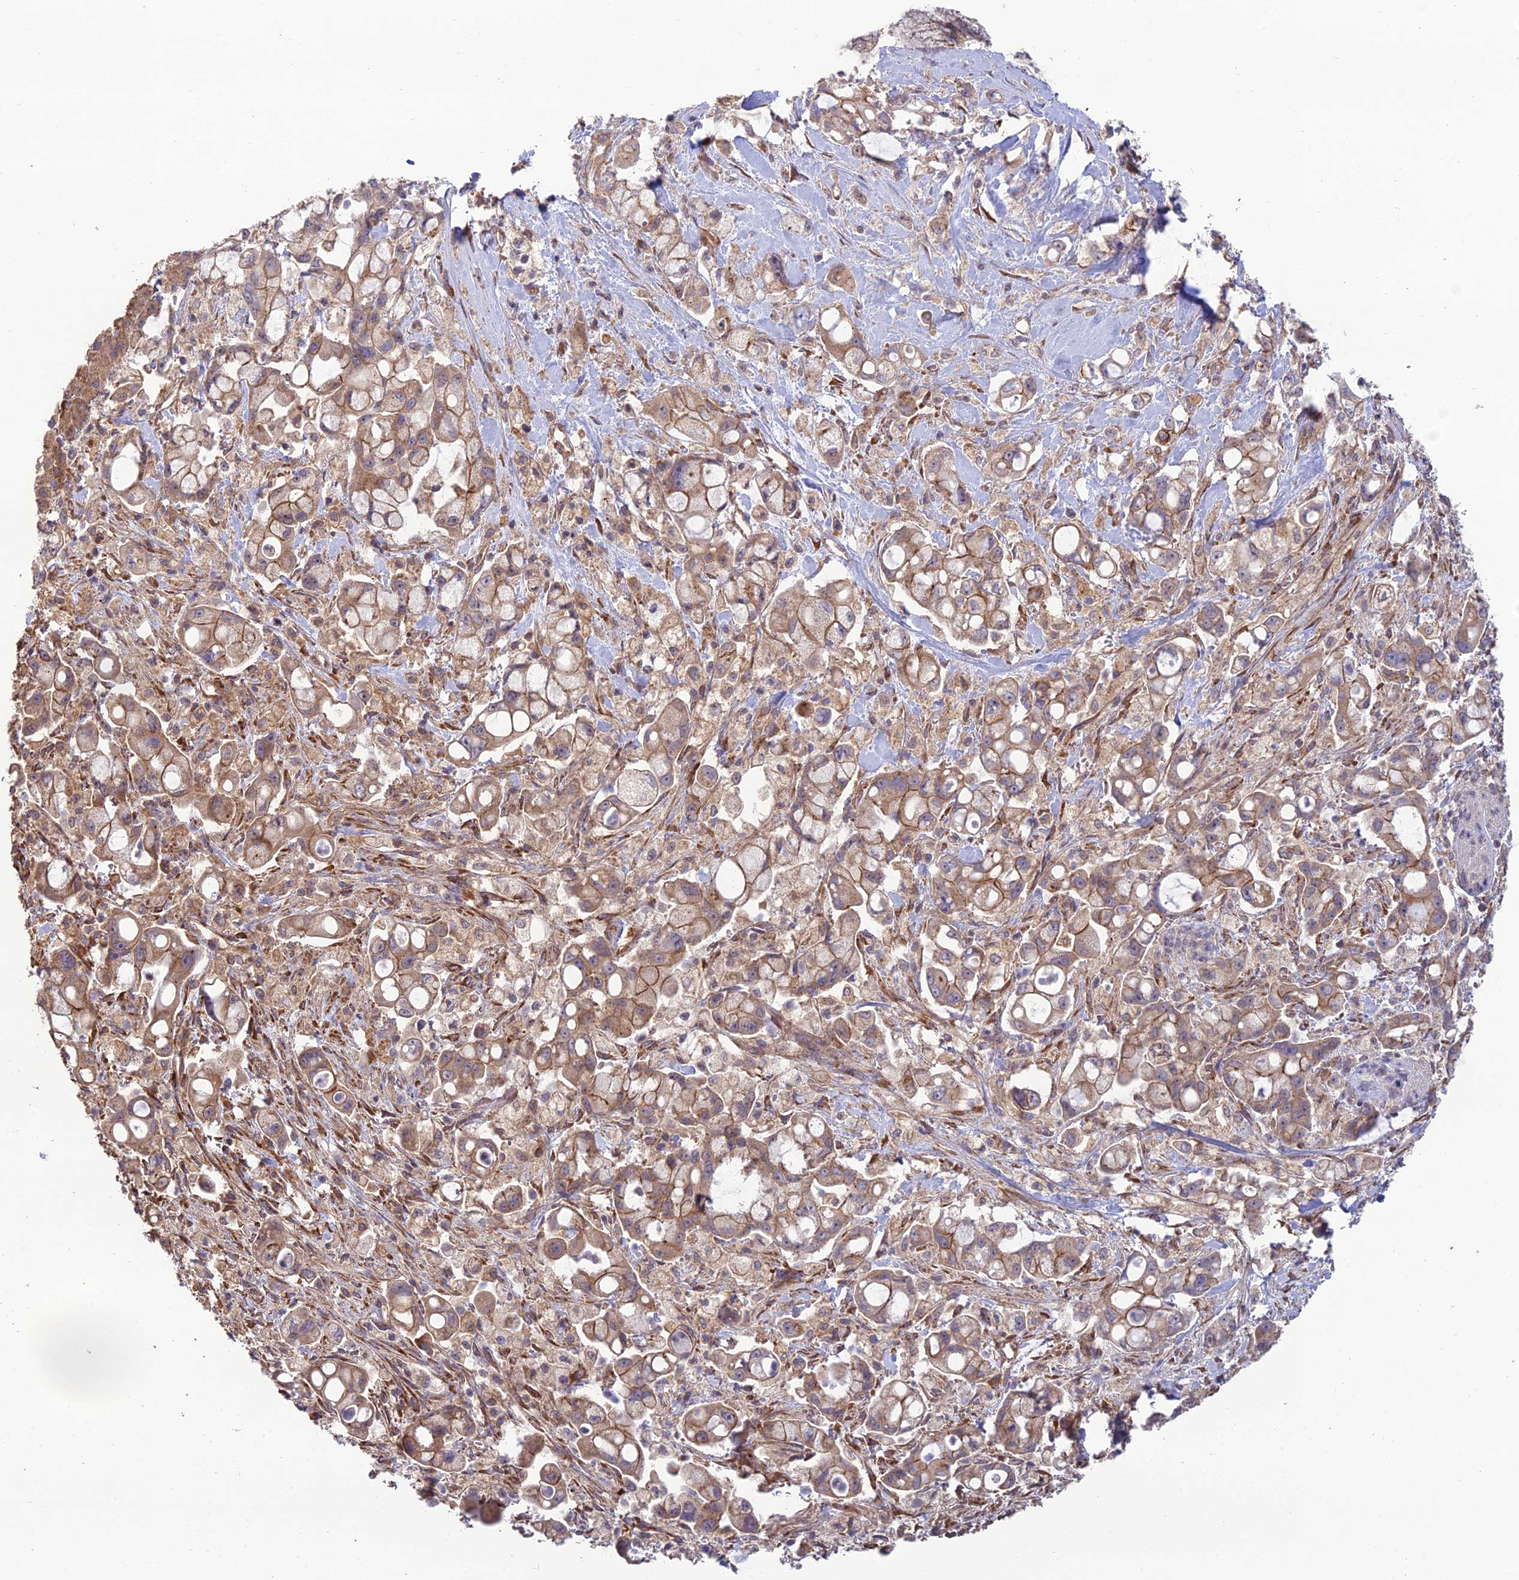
{"staining": {"intensity": "moderate", "quantity": ">75%", "location": "cytoplasmic/membranous"}, "tissue": "pancreatic cancer", "cell_type": "Tumor cells", "image_type": "cancer", "snomed": [{"axis": "morphology", "description": "Adenocarcinoma, NOS"}, {"axis": "topography", "description": "Pancreas"}], "caption": "Protein positivity by immunohistochemistry exhibits moderate cytoplasmic/membranous staining in approximately >75% of tumor cells in pancreatic cancer.", "gene": "MRNIP", "patient": {"sex": "male", "age": 68}}